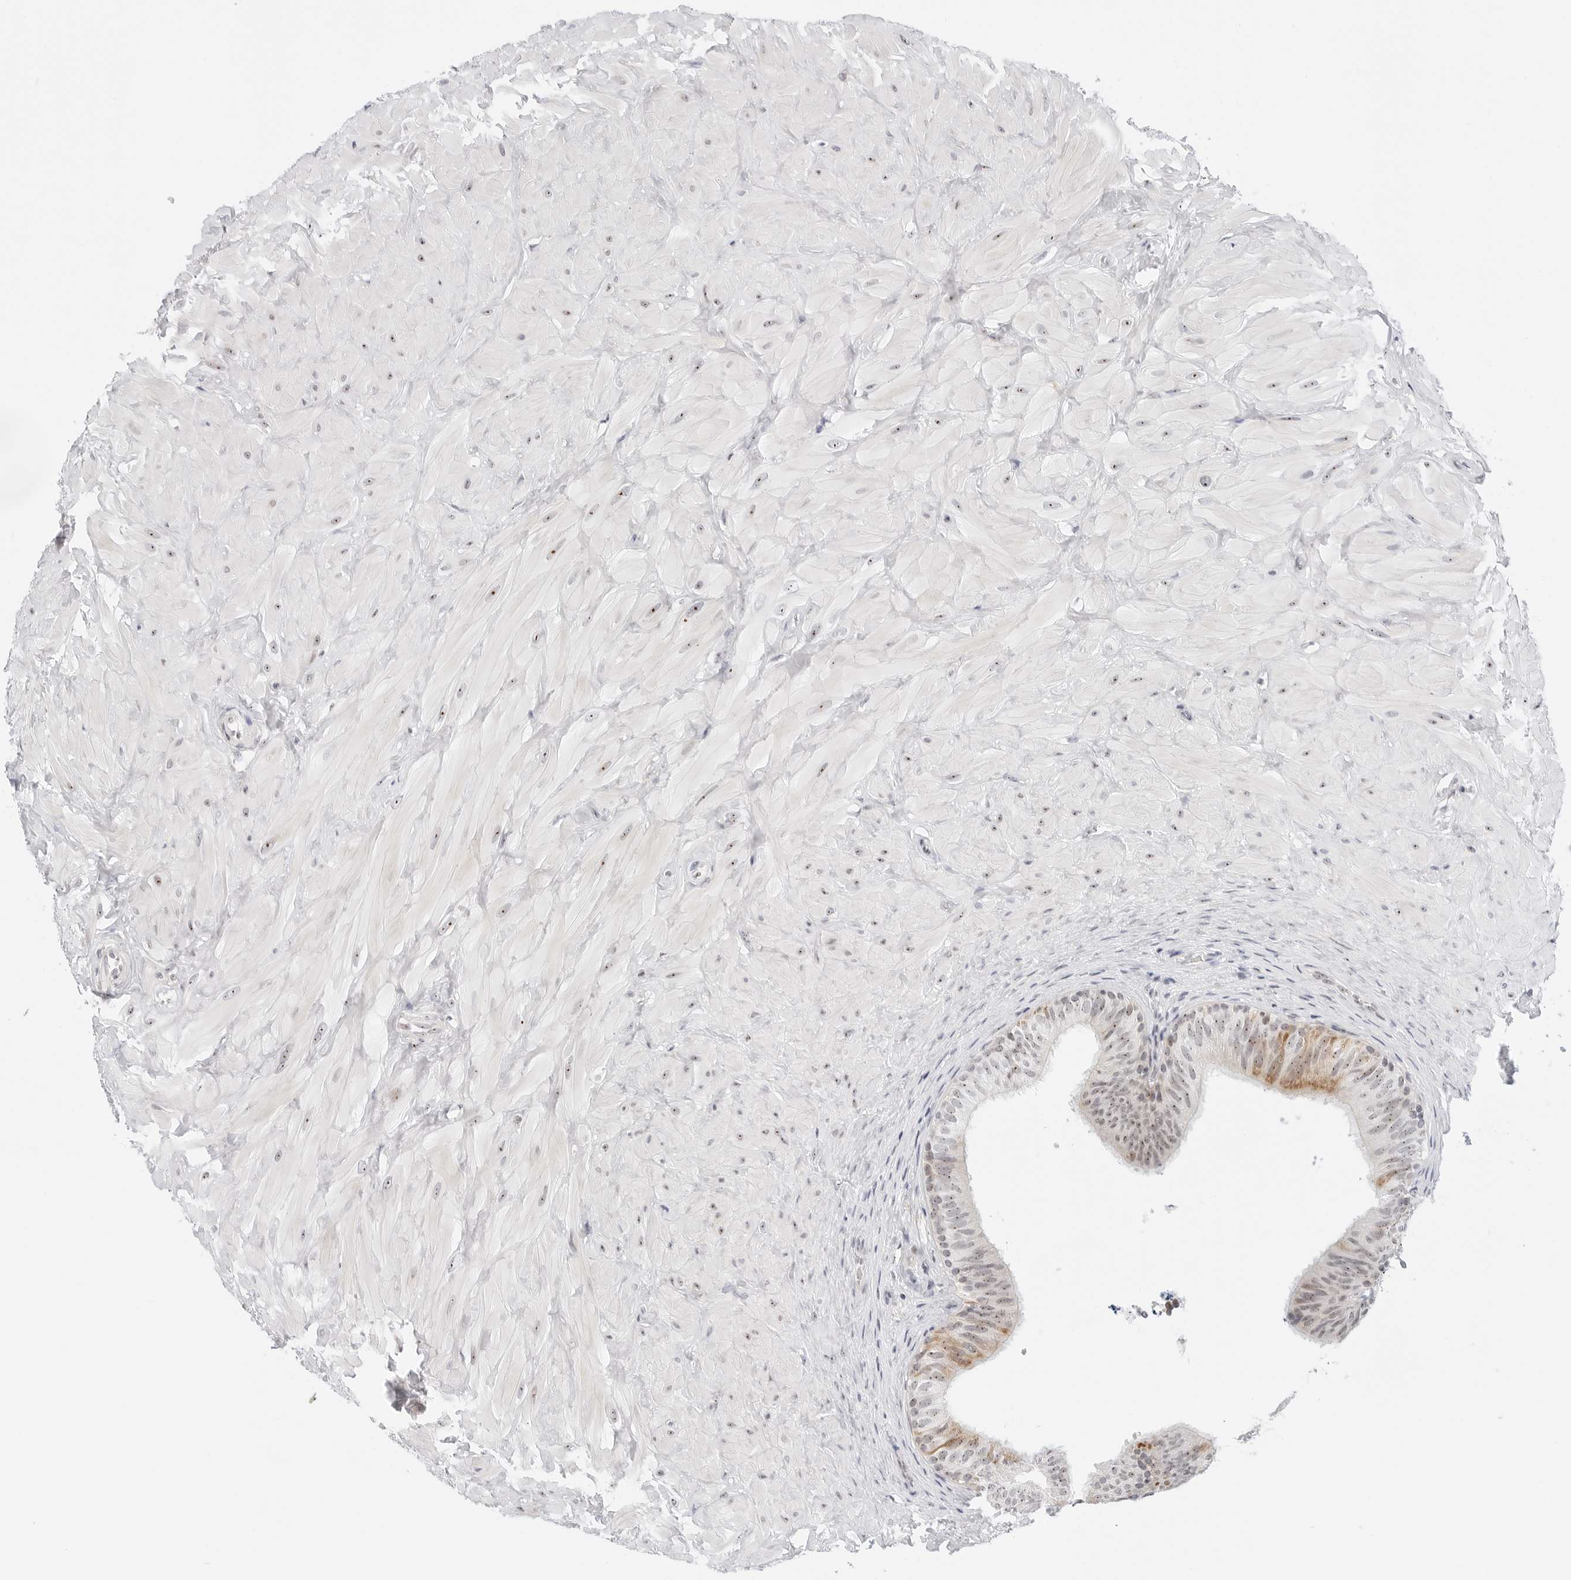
{"staining": {"intensity": "moderate", "quantity": "<25%", "location": "cytoplasmic/membranous,nuclear"}, "tissue": "epididymis", "cell_type": "Glandular cells", "image_type": "normal", "snomed": [{"axis": "morphology", "description": "Normal tissue, NOS"}, {"axis": "topography", "description": "Soft tissue"}, {"axis": "topography", "description": "Epididymis"}], "caption": "Protein staining demonstrates moderate cytoplasmic/membranous,nuclear expression in about <25% of glandular cells in benign epididymis.", "gene": "RIMKLA", "patient": {"sex": "male", "age": 26}}